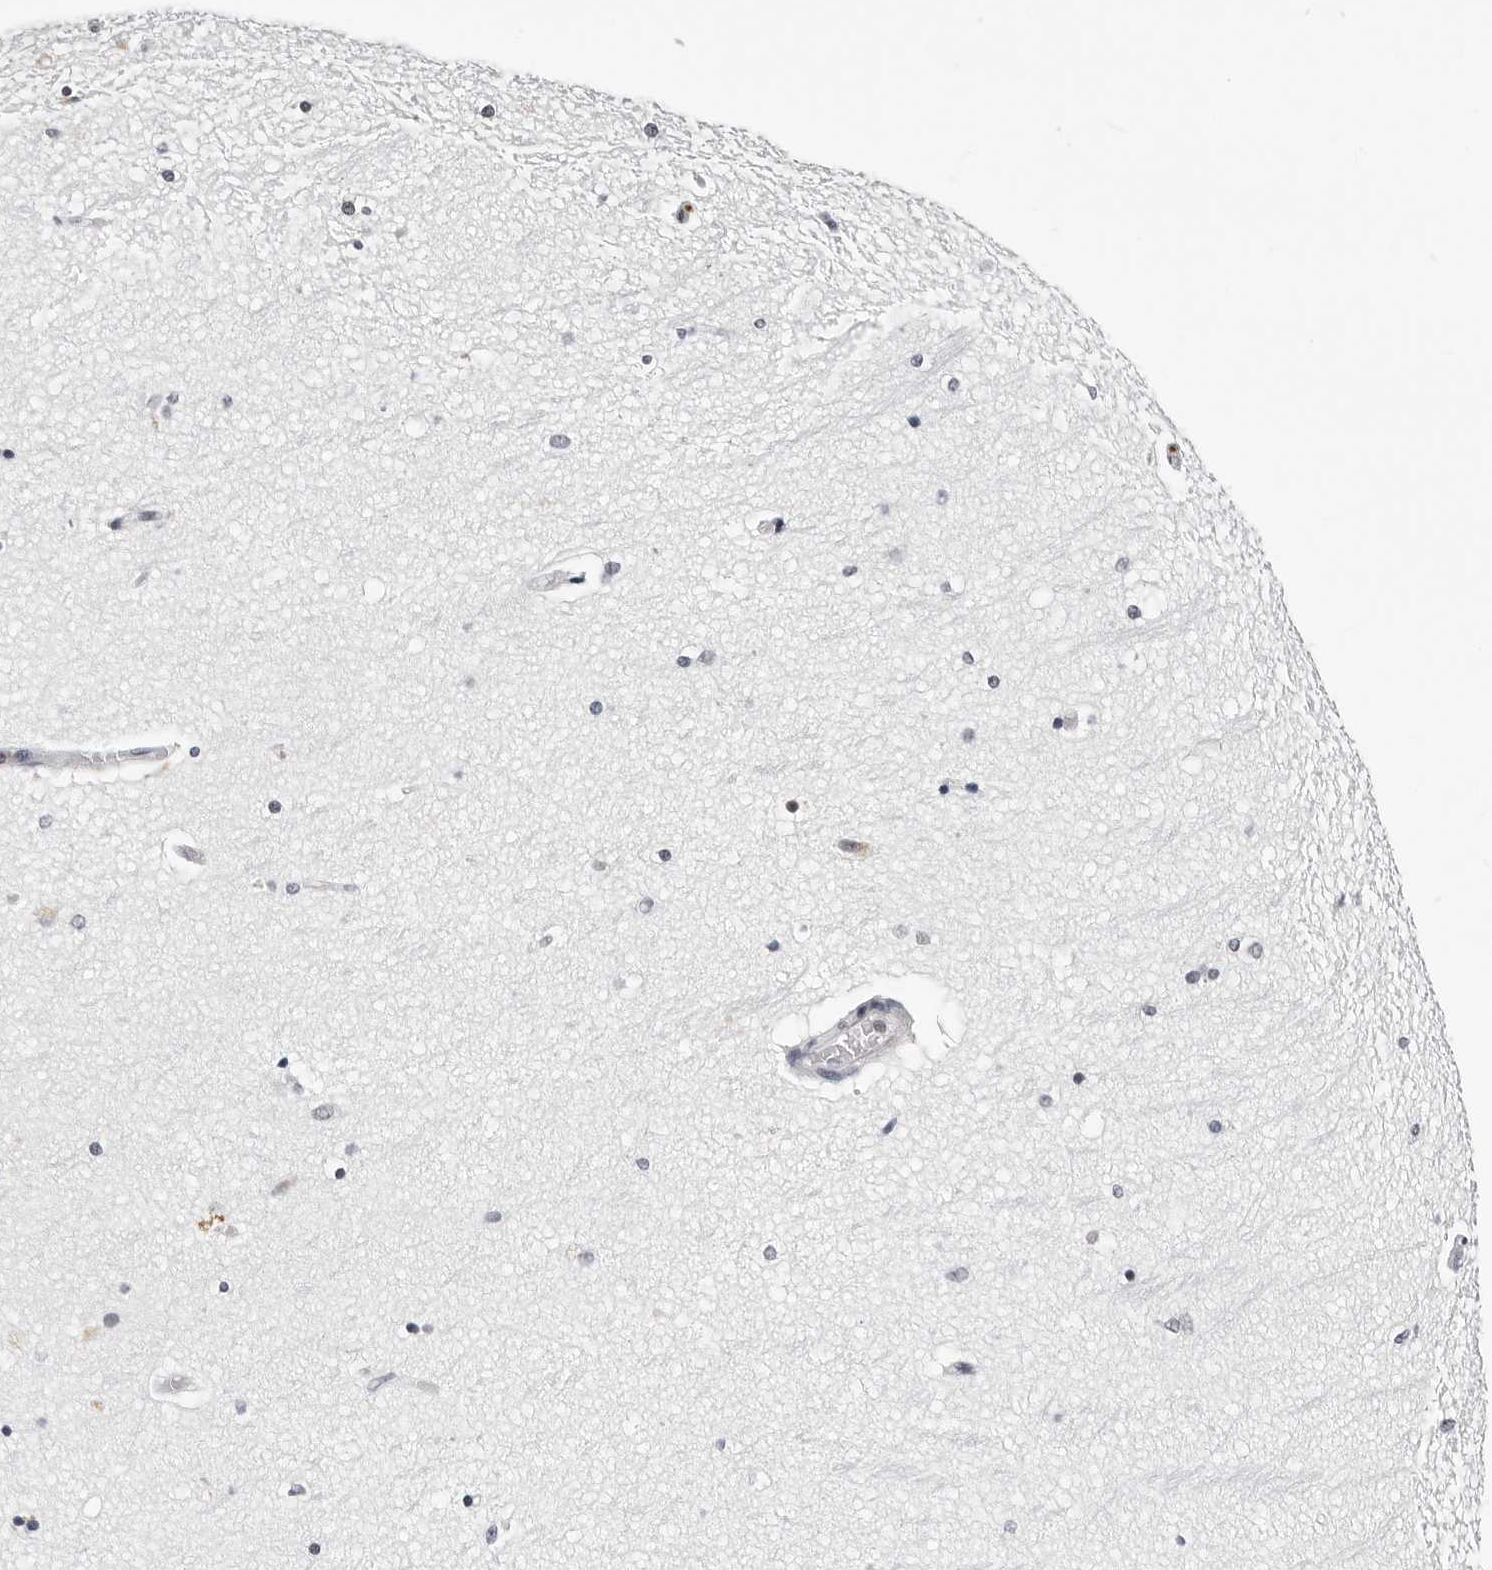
{"staining": {"intensity": "negative", "quantity": "none", "location": "none"}, "tissue": "hippocampus", "cell_type": "Glial cells", "image_type": "normal", "snomed": [{"axis": "morphology", "description": "Normal tissue, NOS"}, {"axis": "topography", "description": "Hippocampus"}], "caption": "Immunohistochemistry of normal hippocampus shows no expression in glial cells. (Brightfield microscopy of DAB (3,3'-diaminobenzidine) immunohistochemistry at high magnification).", "gene": "SF3B4", "patient": {"sex": "female", "age": 54}}